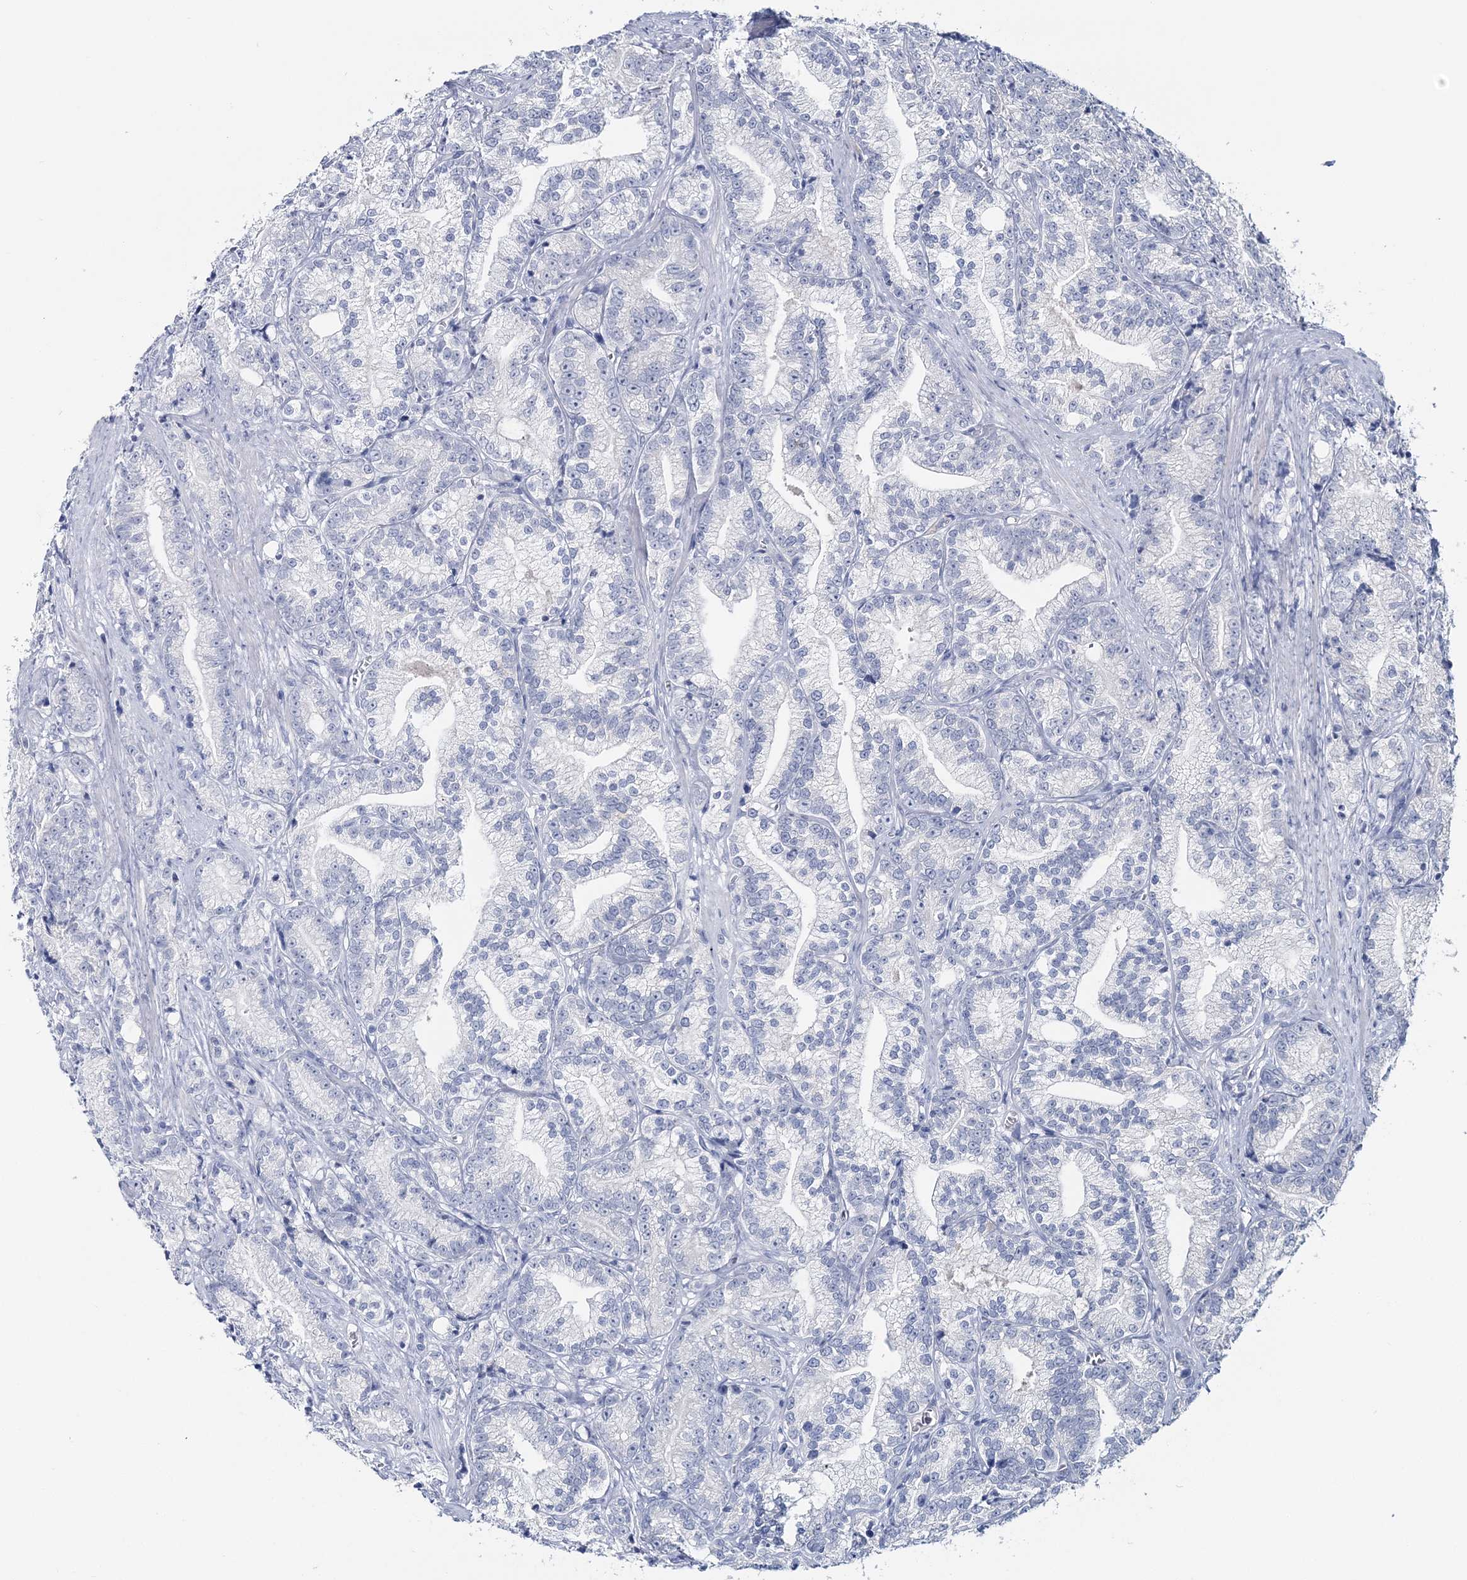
{"staining": {"intensity": "negative", "quantity": "none", "location": "none"}, "tissue": "prostate cancer", "cell_type": "Tumor cells", "image_type": "cancer", "snomed": [{"axis": "morphology", "description": "Adenocarcinoma, Low grade"}, {"axis": "topography", "description": "Prostate"}], "caption": "Immunohistochemistry histopathology image of prostate low-grade adenocarcinoma stained for a protein (brown), which demonstrates no staining in tumor cells. (DAB IHC, high magnification).", "gene": "CYP3A4", "patient": {"sex": "male", "age": 89}}